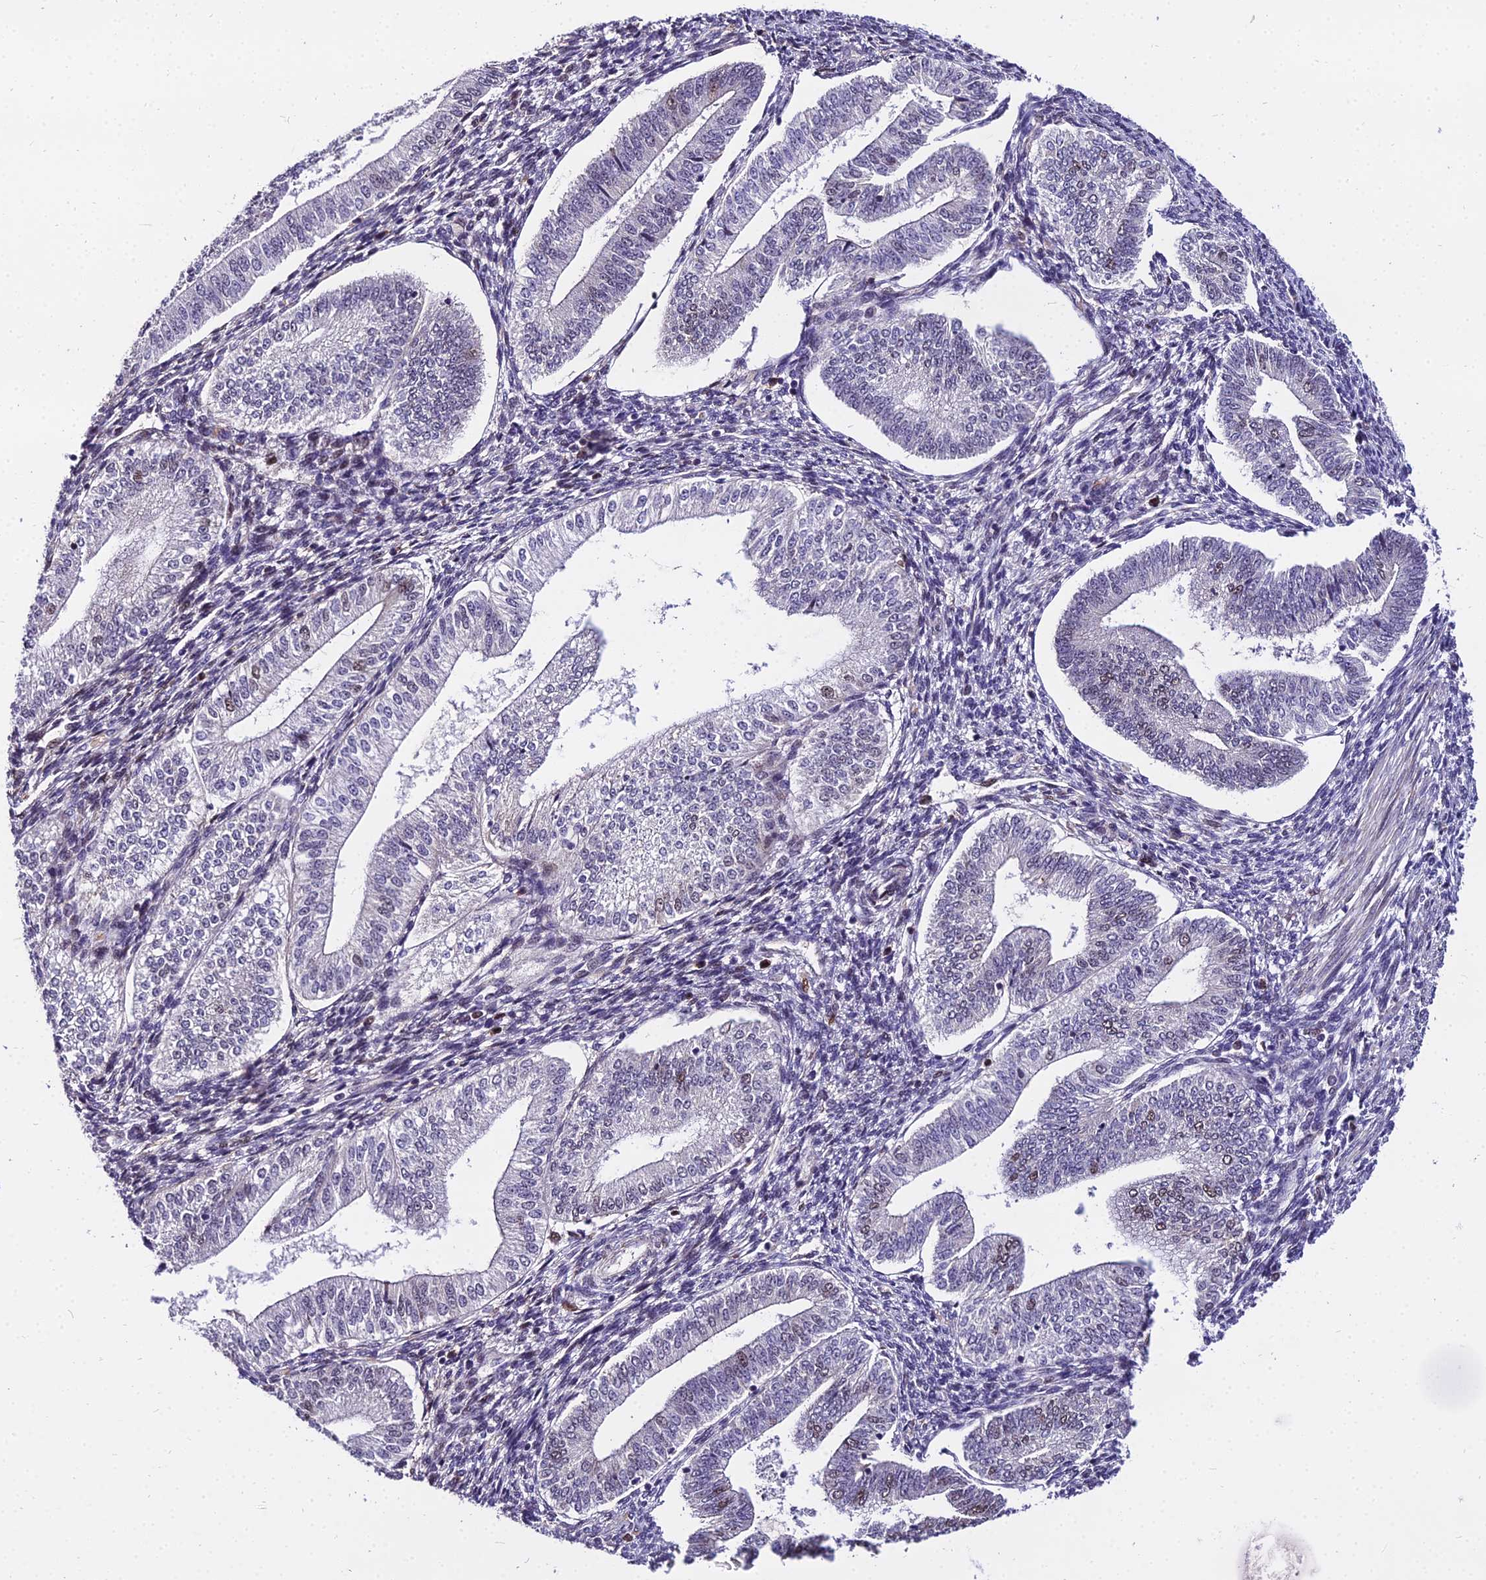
{"staining": {"intensity": "moderate", "quantity": "<25%", "location": "nuclear"}, "tissue": "endometrium", "cell_type": "Cells in endometrial stroma", "image_type": "normal", "snomed": [{"axis": "morphology", "description": "Normal tissue, NOS"}, {"axis": "topography", "description": "Endometrium"}], "caption": "Immunohistochemical staining of benign endometrium shows moderate nuclear protein staining in about <25% of cells in endometrial stroma. The staining was performed using DAB (3,3'-diaminobenzidine), with brown indicating positive protein expression. Nuclei are stained blue with hematoxylin.", "gene": "TRIML2", "patient": {"sex": "female", "age": 34}}